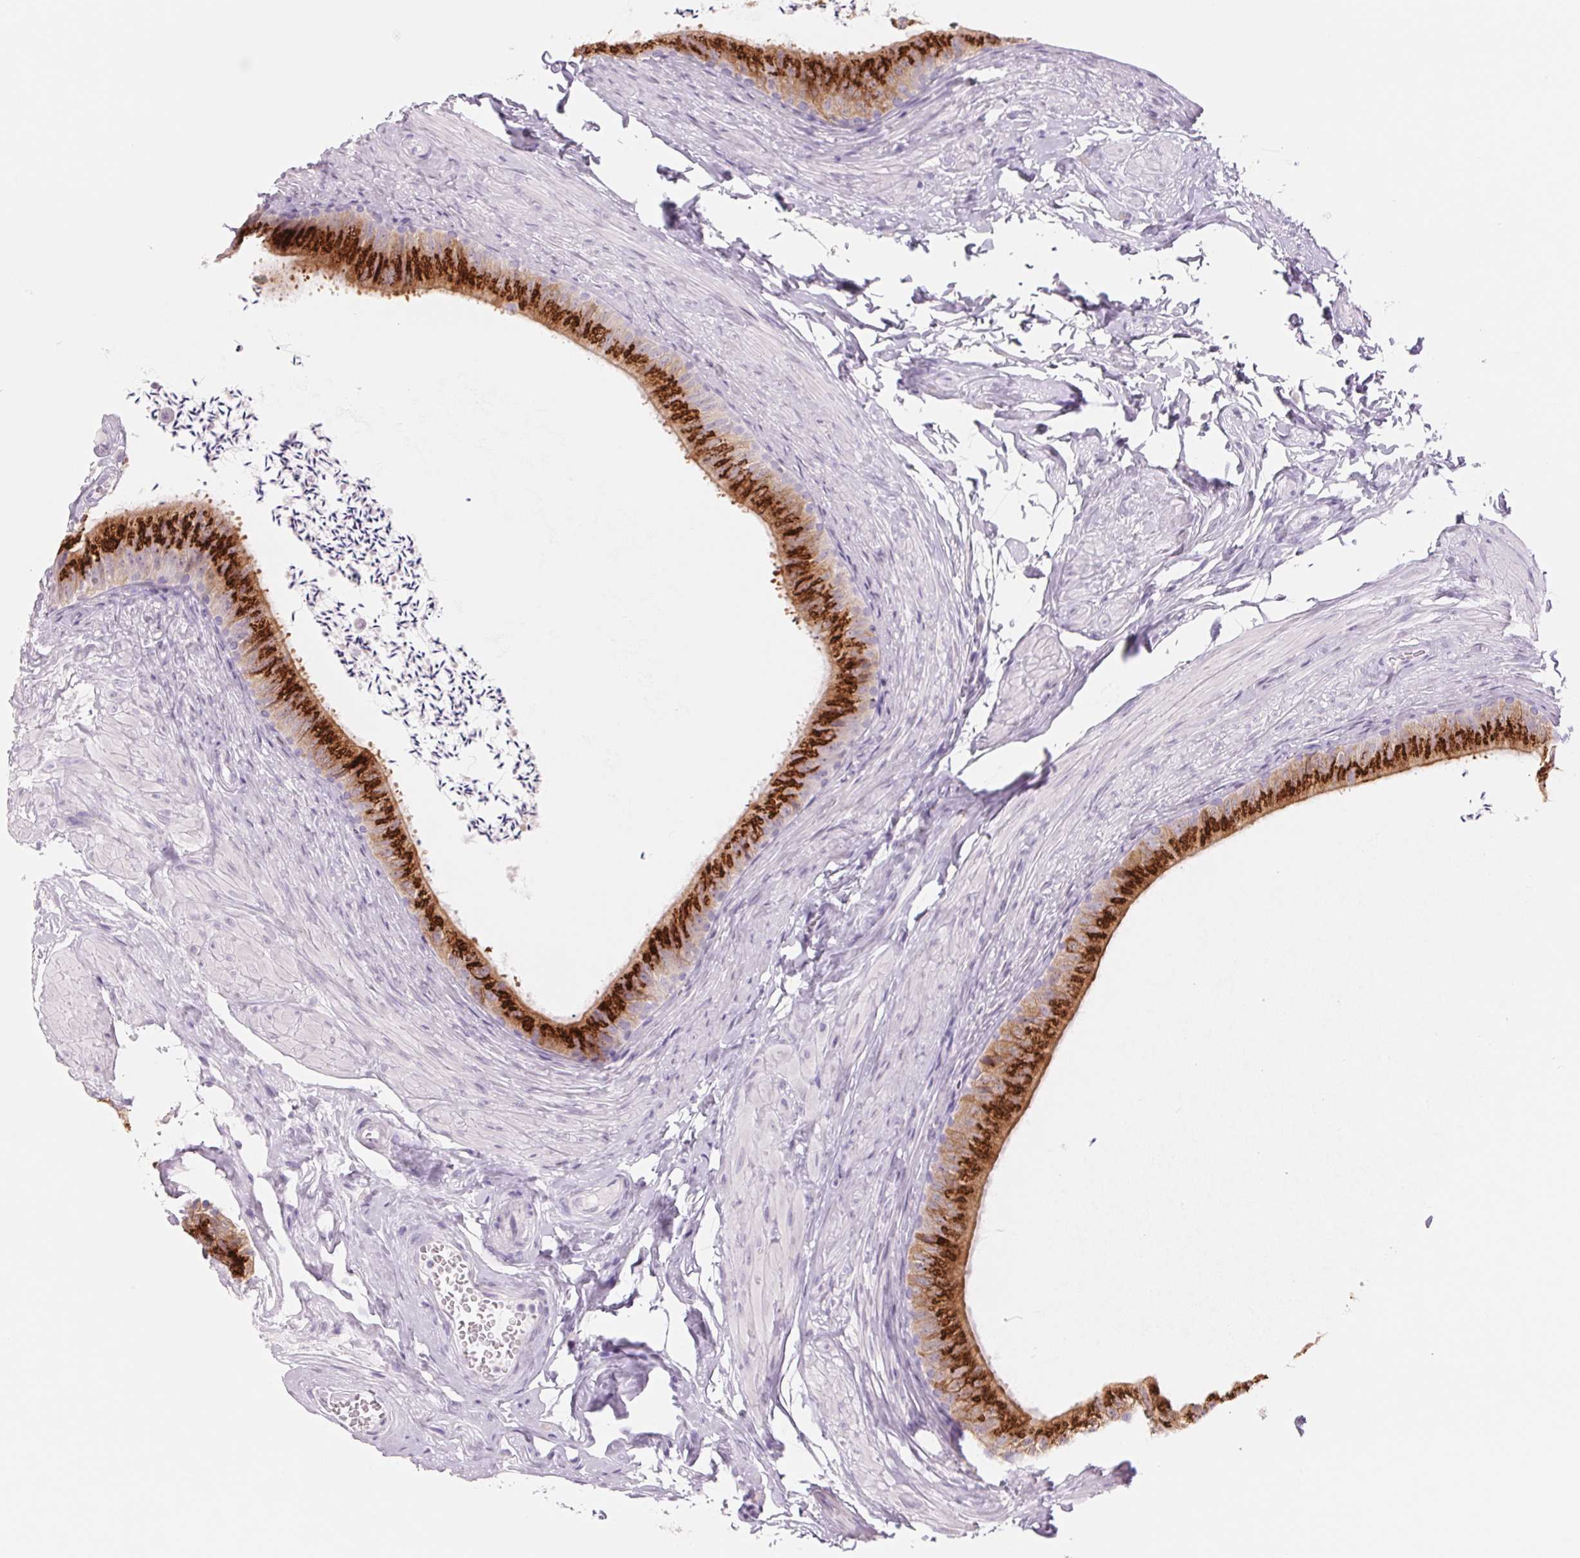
{"staining": {"intensity": "strong", "quantity": ">75%", "location": "cytoplasmic/membranous"}, "tissue": "epididymis", "cell_type": "Glandular cells", "image_type": "normal", "snomed": [{"axis": "morphology", "description": "Normal tissue, NOS"}, {"axis": "topography", "description": "Epididymis, spermatic cord, NOS"}, {"axis": "topography", "description": "Epididymis"}, {"axis": "topography", "description": "Peripheral nerve tissue"}], "caption": "Immunohistochemistry (IHC) micrograph of benign epididymis: epididymis stained using IHC displays high levels of strong protein expression localized specifically in the cytoplasmic/membranous of glandular cells, appearing as a cytoplasmic/membranous brown color.", "gene": "GALNT7", "patient": {"sex": "male", "age": 29}}